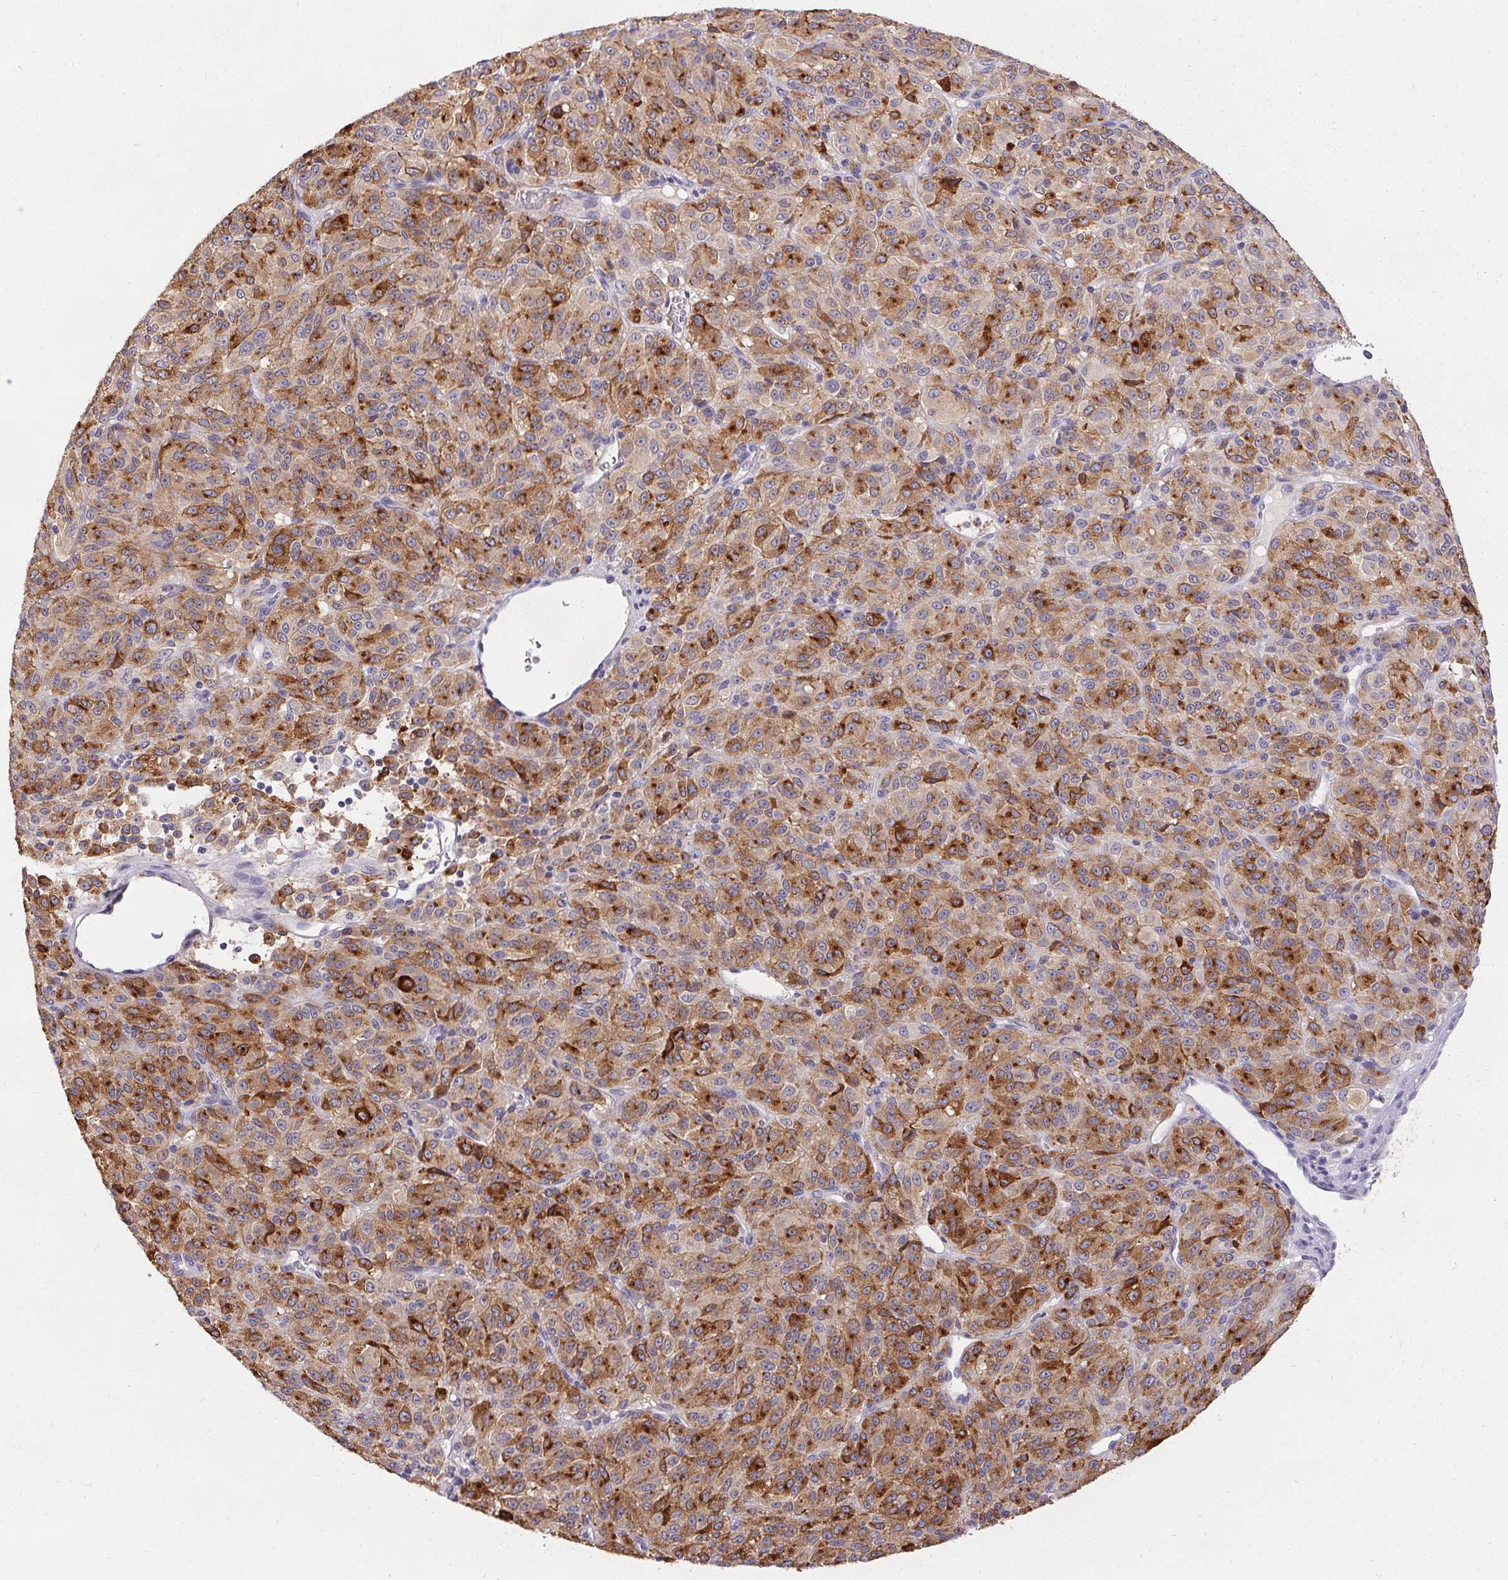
{"staining": {"intensity": "strong", "quantity": ">75%", "location": "cytoplasmic/membranous"}, "tissue": "melanoma", "cell_type": "Tumor cells", "image_type": "cancer", "snomed": [{"axis": "morphology", "description": "Malignant melanoma, Metastatic site"}, {"axis": "topography", "description": "Brain"}], "caption": "IHC micrograph of neoplastic tissue: human melanoma stained using IHC reveals high levels of strong protein expression localized specifically in the cytoplasmic/membranous of tumor cells, appearing as a cytoplasmic/membranous brown color.", "gene": "PMEL", "patient": {"sex": "female", "age": 56}}